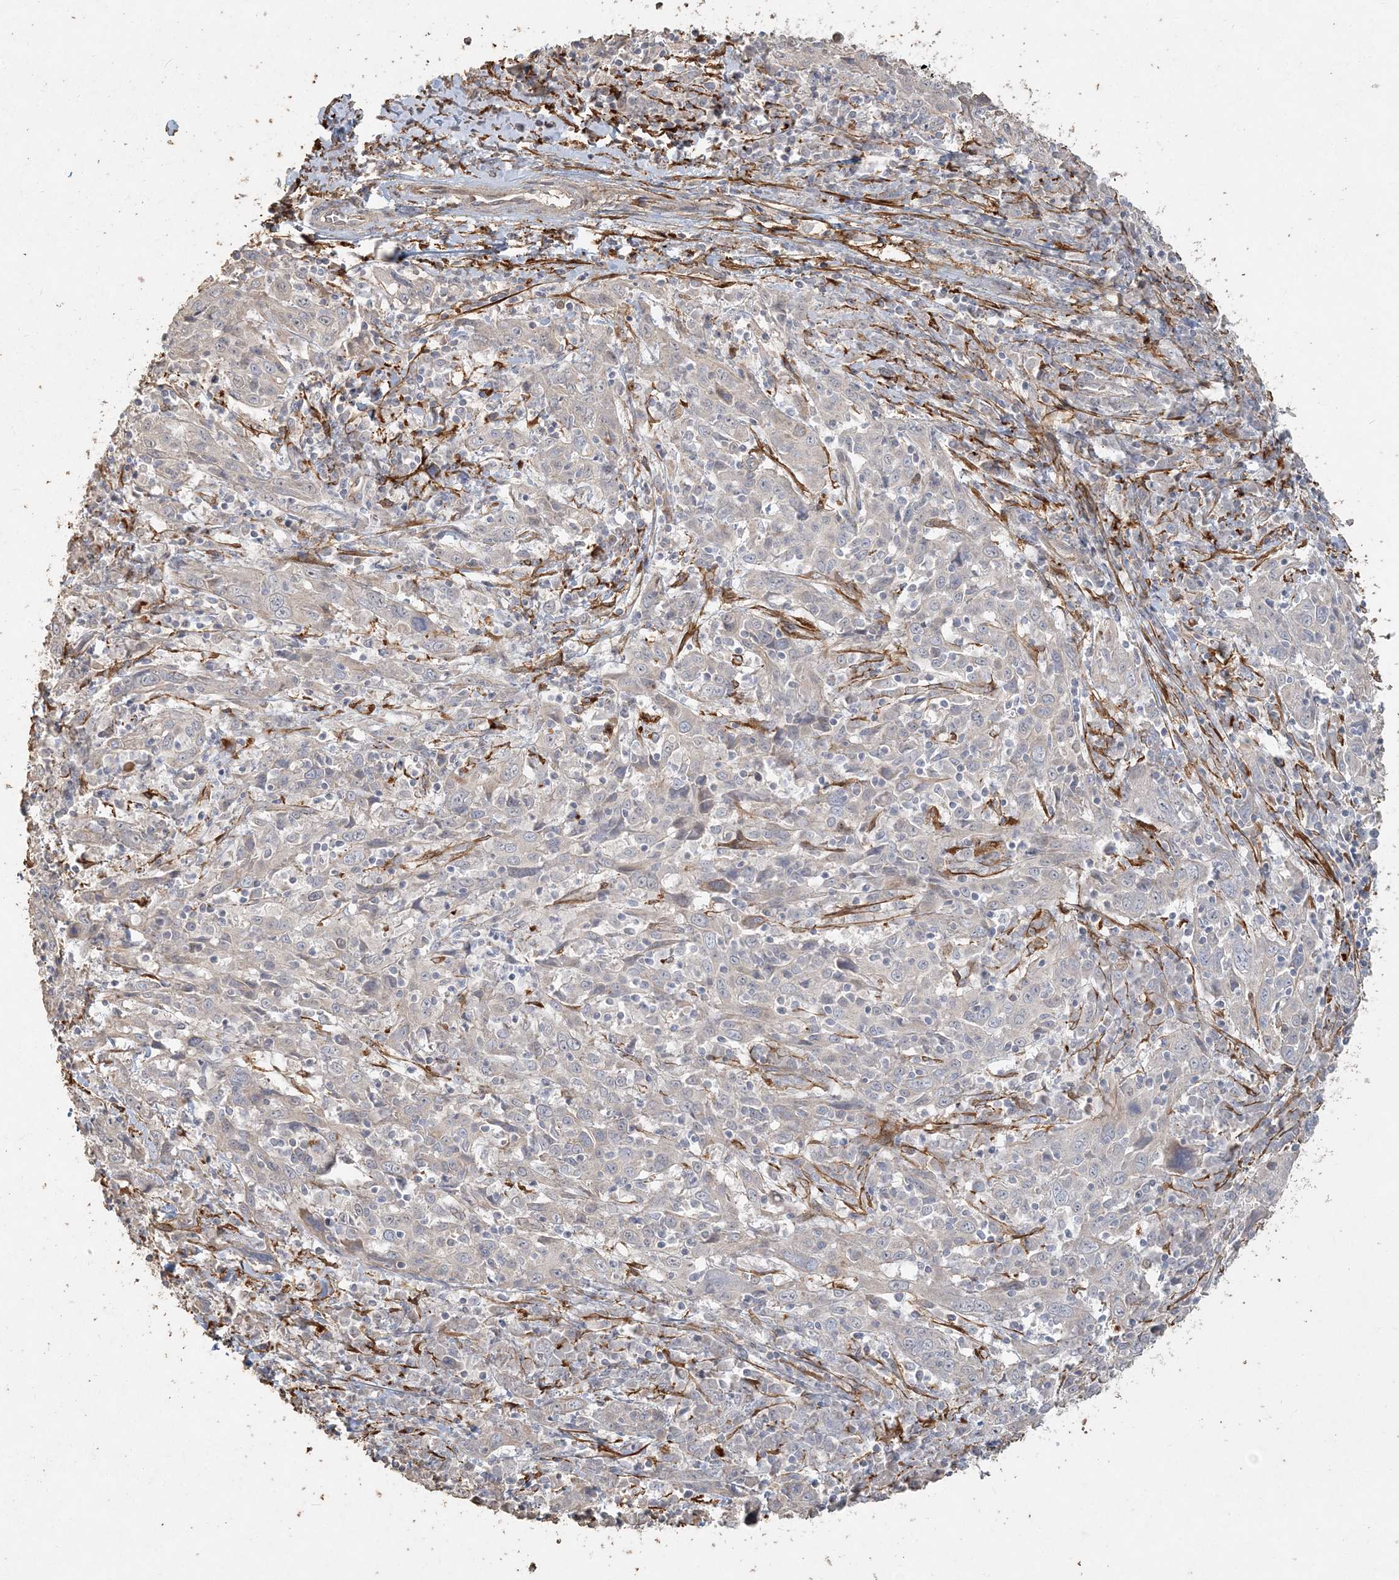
{"staining": {"intensity": "negative", "quantity": "none", "location": "none"}, "tissue": "cervical cancer", "cell_type": "Tumor cells", "image_type": "cancer", "snomed": [{"axis": "morphology", "description": "Squamous cell carcinoma, NOS"}, {"axis": "topography", "description": "Cervix"}], "caption": "Image shows no significant protein staining in tumor cells of cervical cancer.", "gene": "RNF145", "patient": {"sex": "female", "age": 46}}